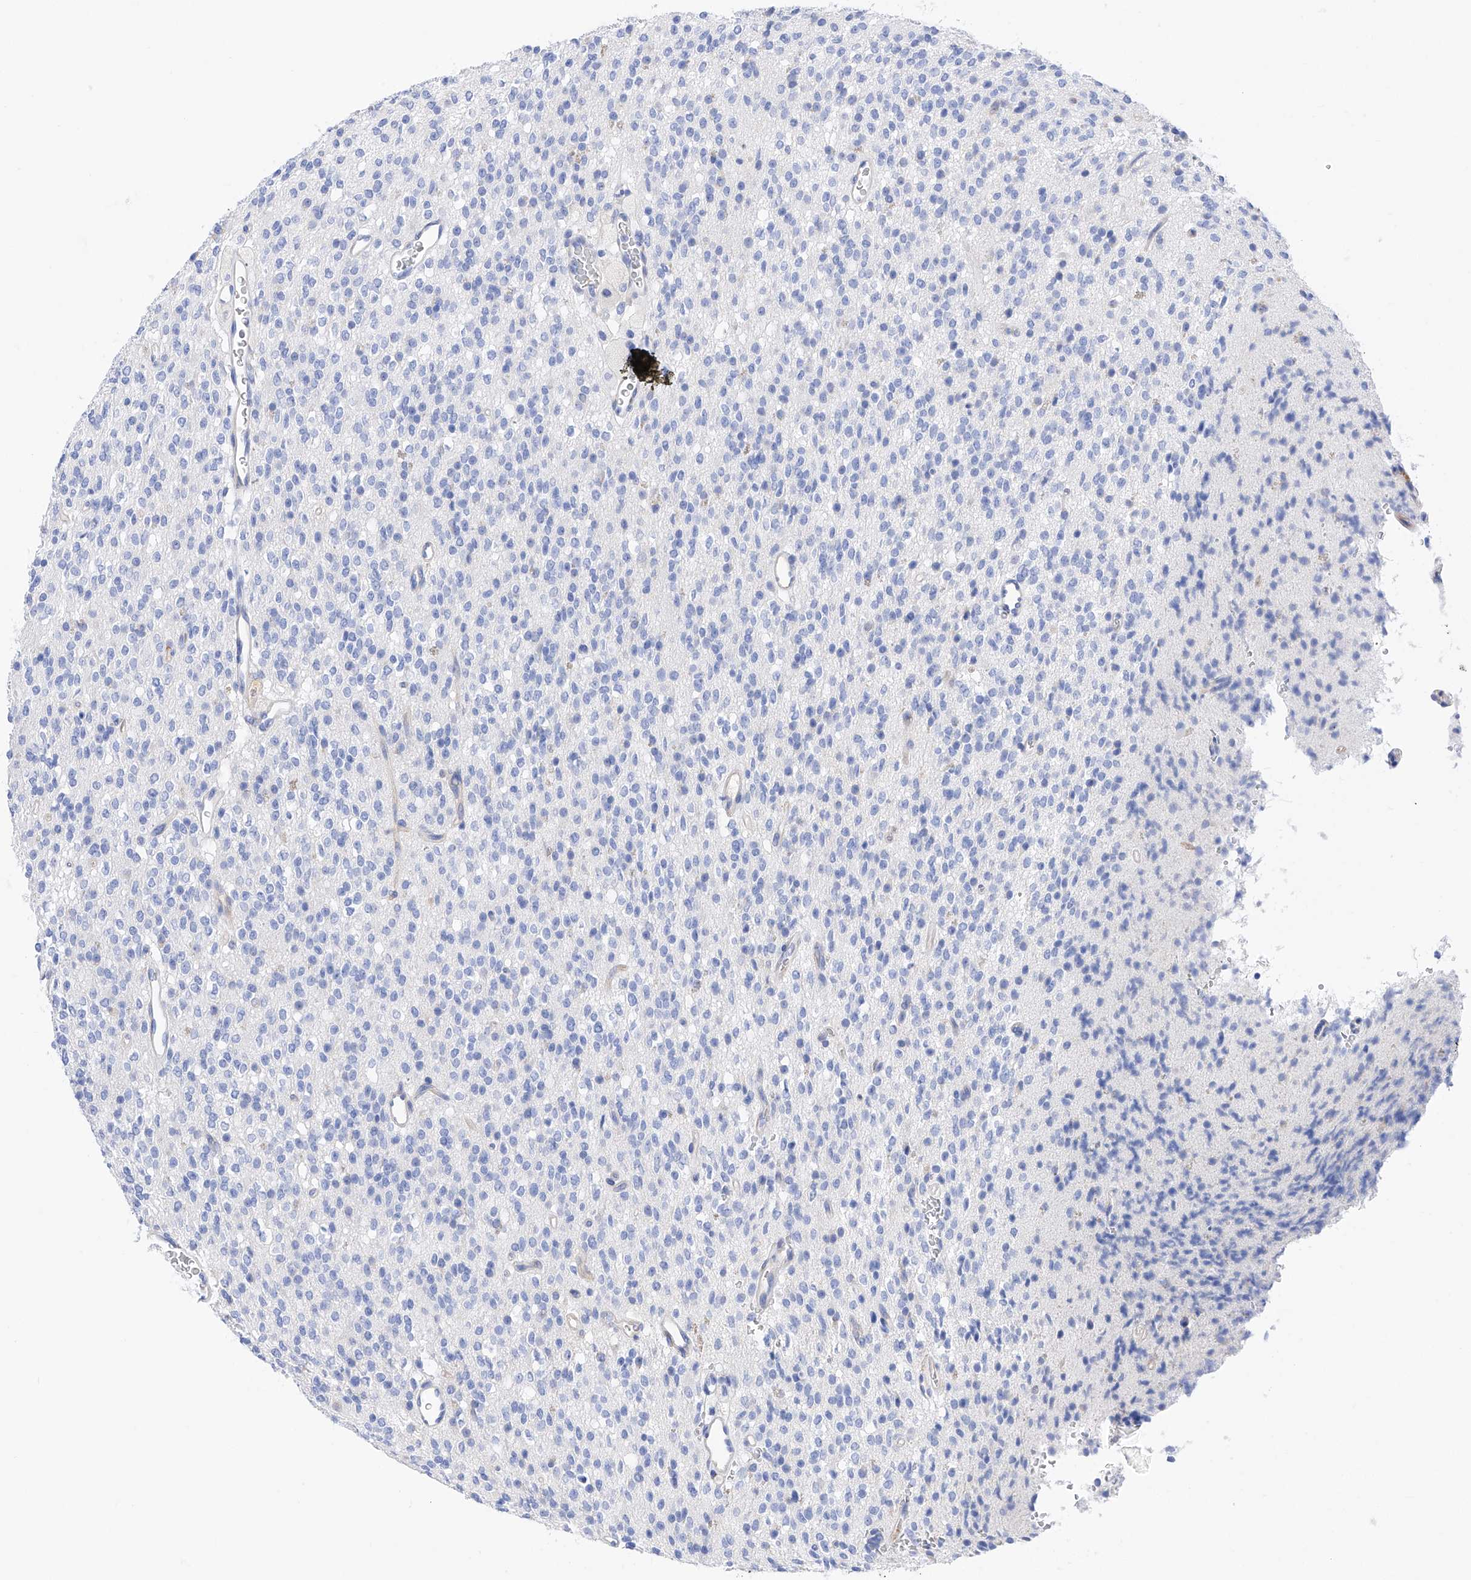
{"staining": {"intensity": "negative", "quantity": "none", "location": "none"}, "tissue": "glioma", "cell_type": "Tumor cells", "image_type": "cancer", "snomed": [{"axis": "morphology", "description": "Glioma, malignant, High grade"}, {"axis": "topography", "description": "Brain"}], "caption": "Tumor cells show no significant positivity in high-grade glioma (malignant).", "gene": "PDIA5", "patient": {"sex": "male", "age": 34}}